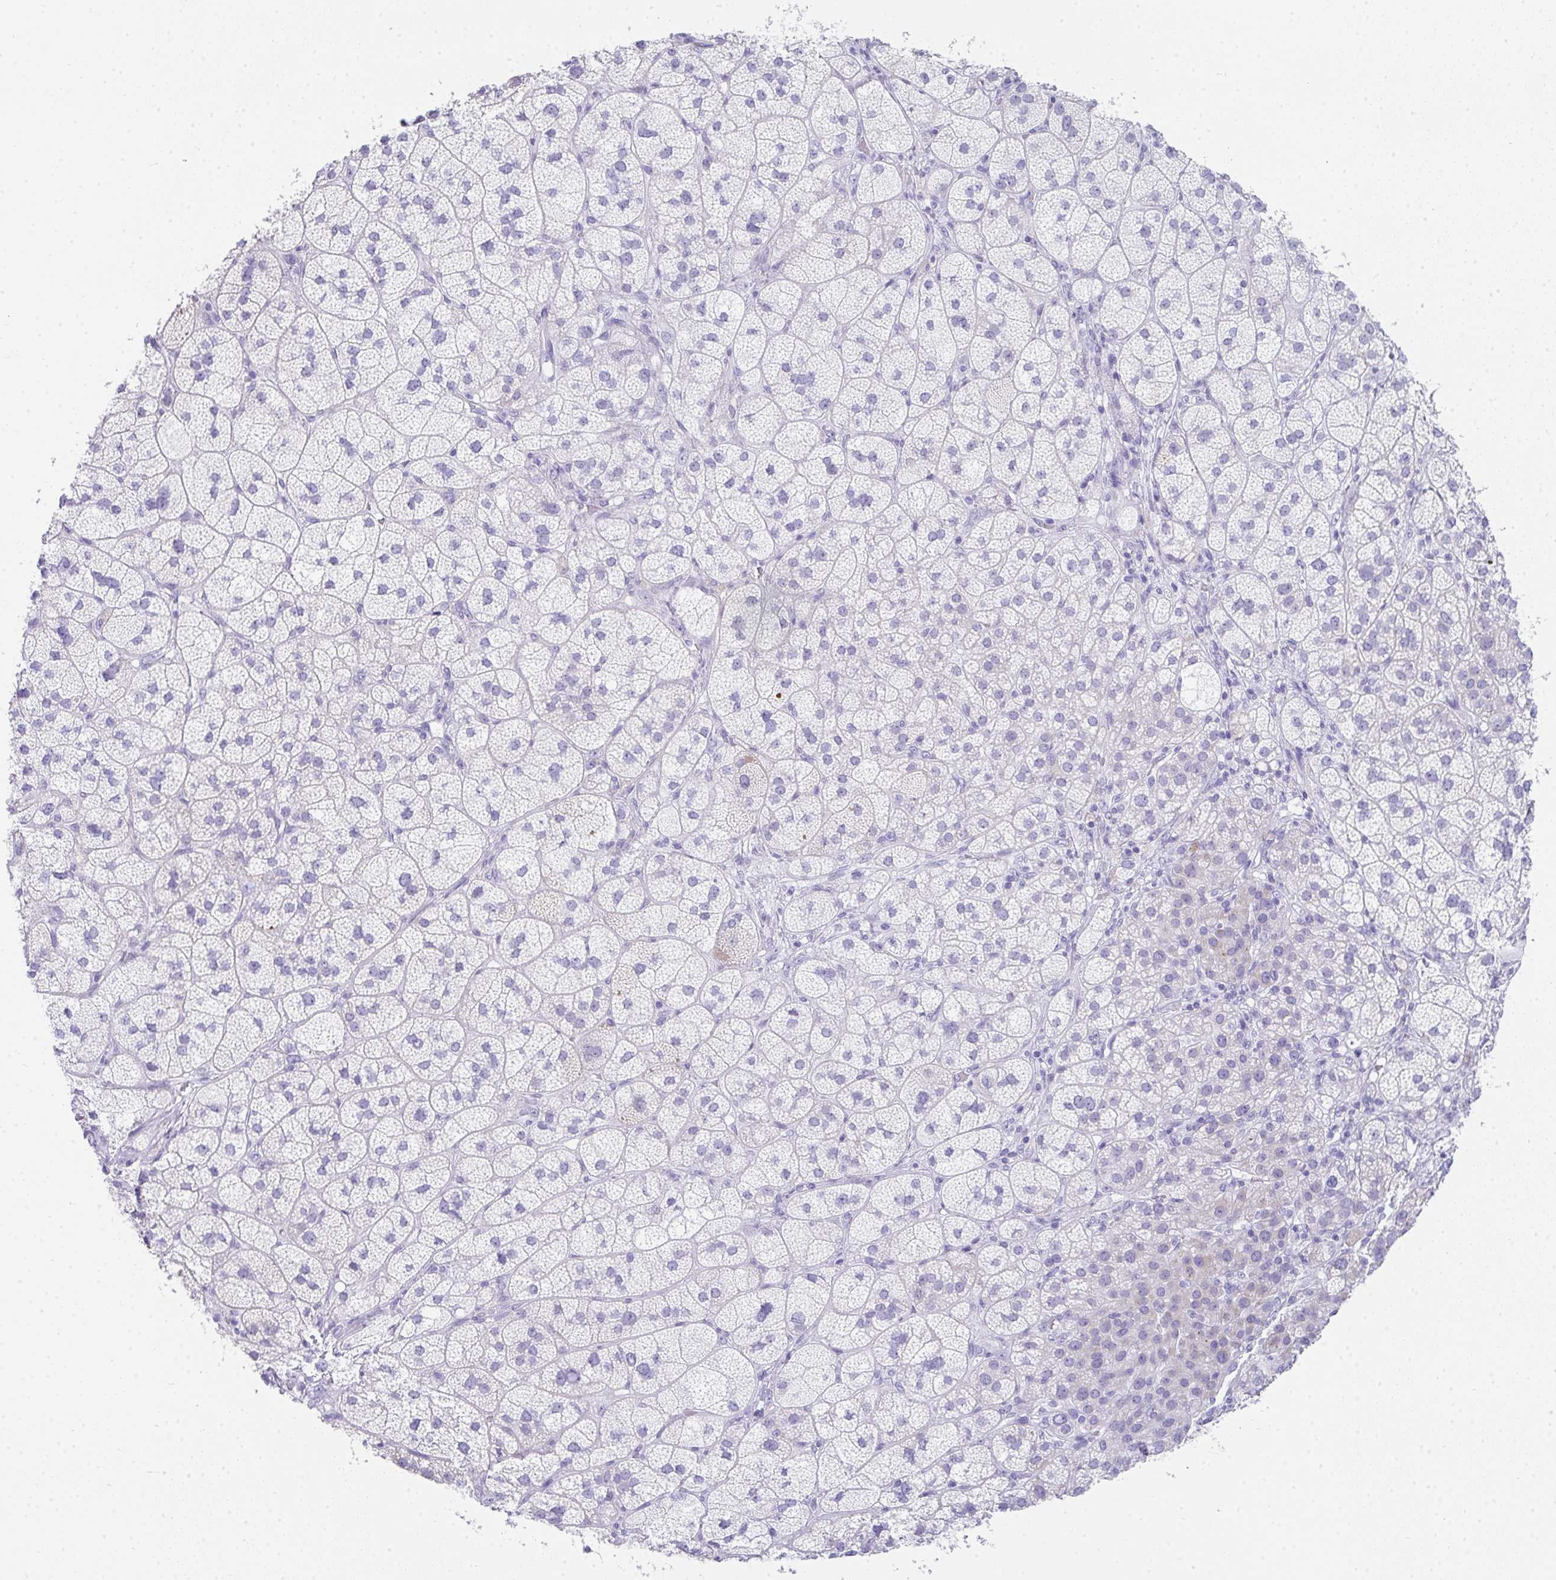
{"staining": {"intensity": "moderate", "quantity": "25%-75%", "location": "cytoplasmic/membranous"}, "tissue": "adrenal gland", "cell_type": "Glandular cells", "image_type": "normal", "snomed": [{"axis": "morphology", "description": "Normal tissue, NOS"}, {"axis": "topography", "description": "Adrenal gland"}], "caption": "The histopathology image displays staining of benign adrenal gland, revealing moderate cytoplasmic/membranous protein staining (brown color) within glandular cells.", "gene": "RLF", "patient": {"sex": "female", "age": 60}}